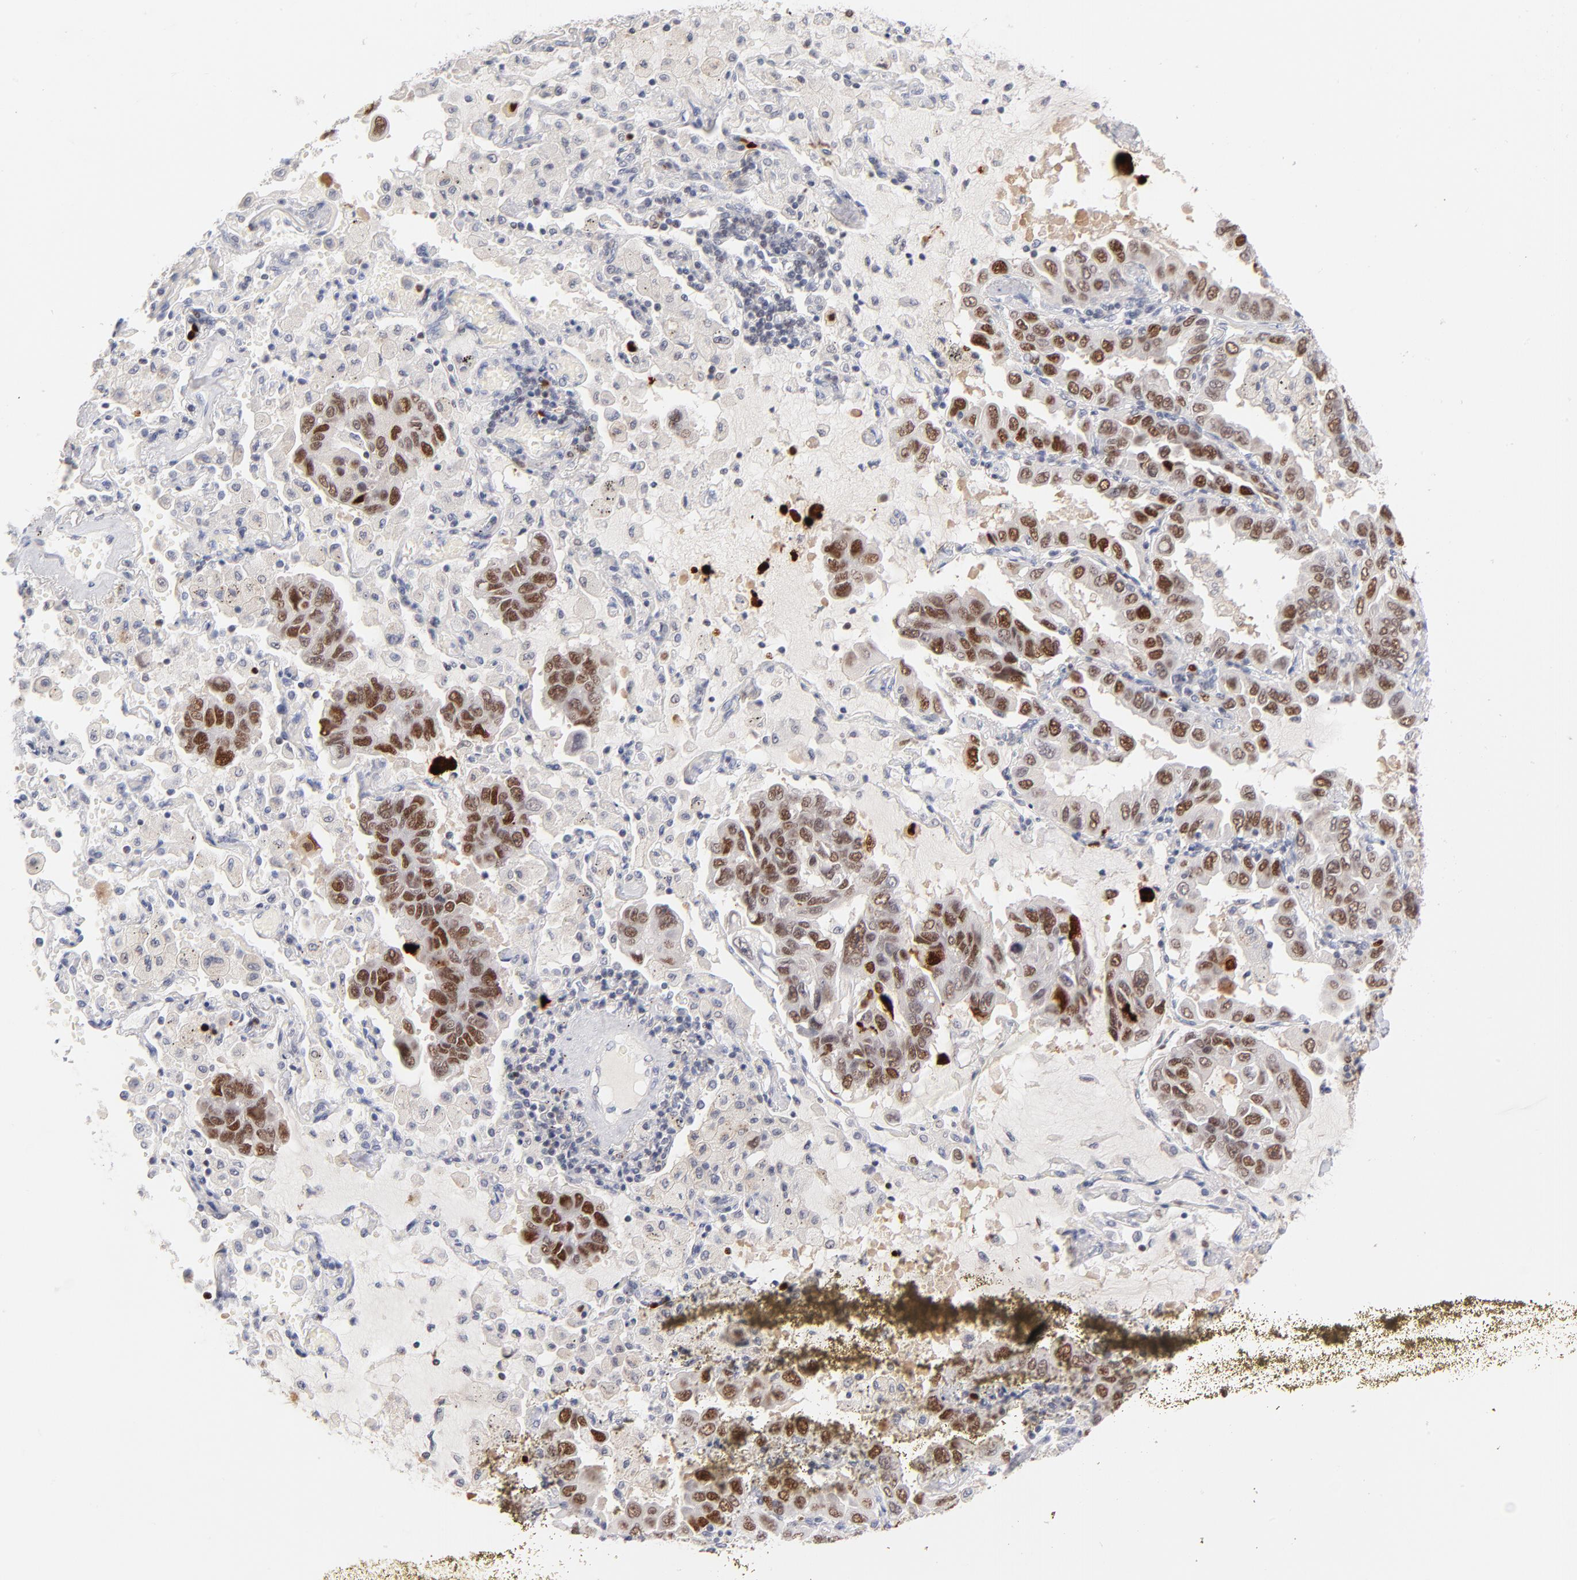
{"staining": {"intensity": "moderate", "quantity": ">75%", "location": "nuclear"}, "tissue": "lung cancer", "cell_type": "Tumor cells", "image_type": "cancer", "snomed": [{"axis": "morphology", "description": "Adenocarcinoma, NOS"}, {"axis": "topography", "description": "Lung"}], "caption": "Immunohistochemistry (IHC) staining of adenocarcinoma (lung), which shows medium levels of moderate nuclear positivity in about >75% of tumor cells indicating moderate nuclear protein expression. The staining was performed using DAB (brown) for protein detection and nuclei were counterstained in hematoxylin (blue).", "gene": "PARP1", "patient": {"sex": "male", "age": 64}}